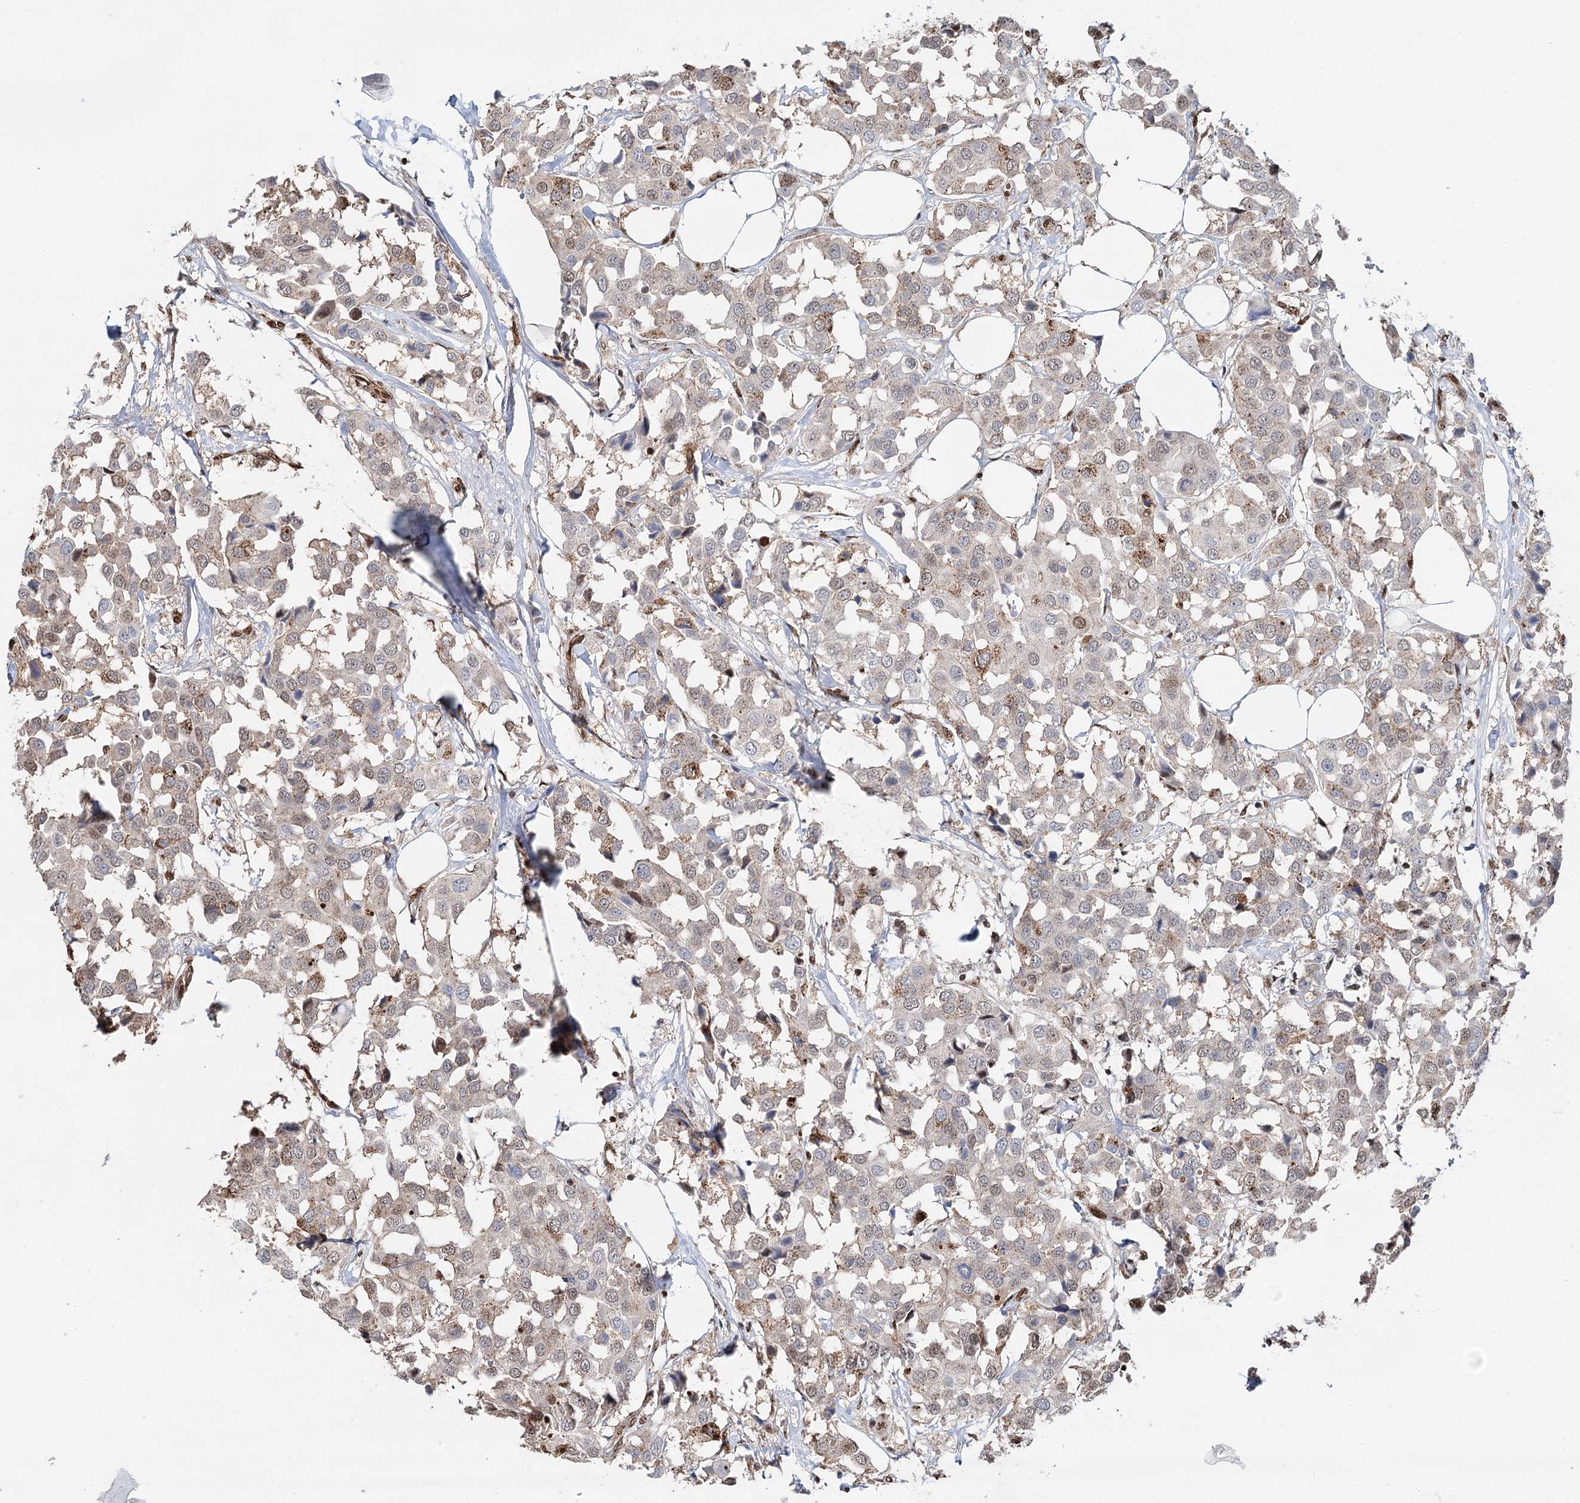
{"staining": {"intensity": "moderate", "quantity": "<25%", "location": "nuclear"}, "tissue": "breast cancer", "cell_type": "Tumor cells", "image_type": "cancer", "snomed": [{"axis": "morphology", "description": "Duct carcinoma"}, {"axis": "topography", "description": "Breast"}], "caption": "DAB immunohistochemical staining of human breast cancer displays moderate nuclear protein positivity in approximately <25% of tumor cells. The protein is stained brown, and the nuclei are stained in blue (DAB IHC with brightfield microscopy, high magnification).", "gene": "RPS27A", "patient": {"sex": "female", "age": 80}}